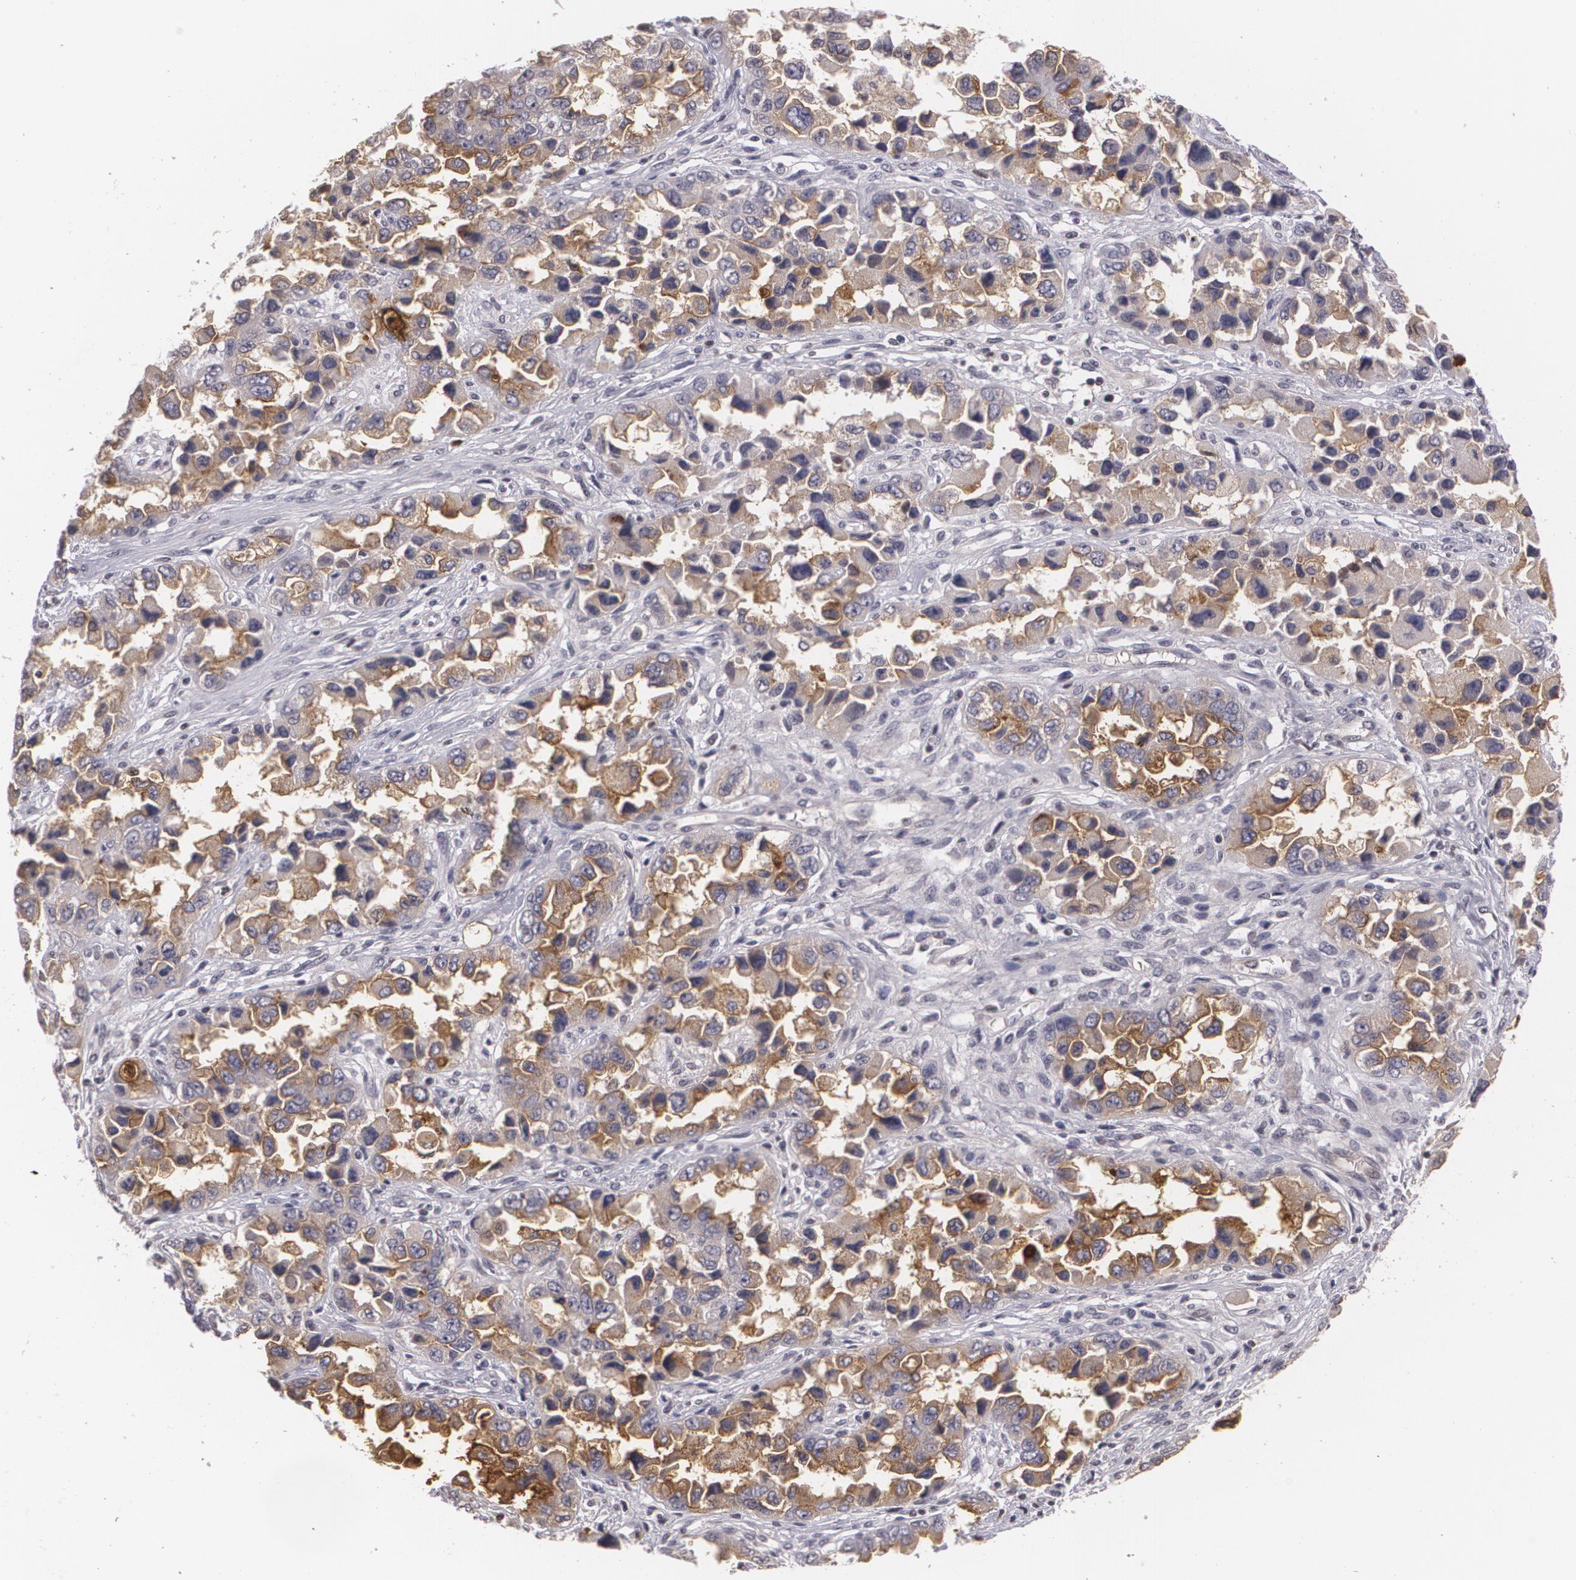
{"staining": {"intensity": "moderate", "quantity": ">75%", "location": "cytoplasmic/membranous"}, "tissue": "ovarian cancer", "cell_type": "Tumor cells", "image_type": "cancer", "snomed": [{"axis": "morphology", "description": "Cystadenocarcinoma, serous, NOS"}, {"axis": "topography", "description": "Ovary"}], "caption": "Protein staining of ovarian cancer tissue displays moderate cytoplasmic/membranous staining in approximately >75% of tumor cells. (brown staining indicates protein expression, while blue staining denotes nuclei).", "gene": "MUC1", "patient": {"sex": "female", "age": 84}}